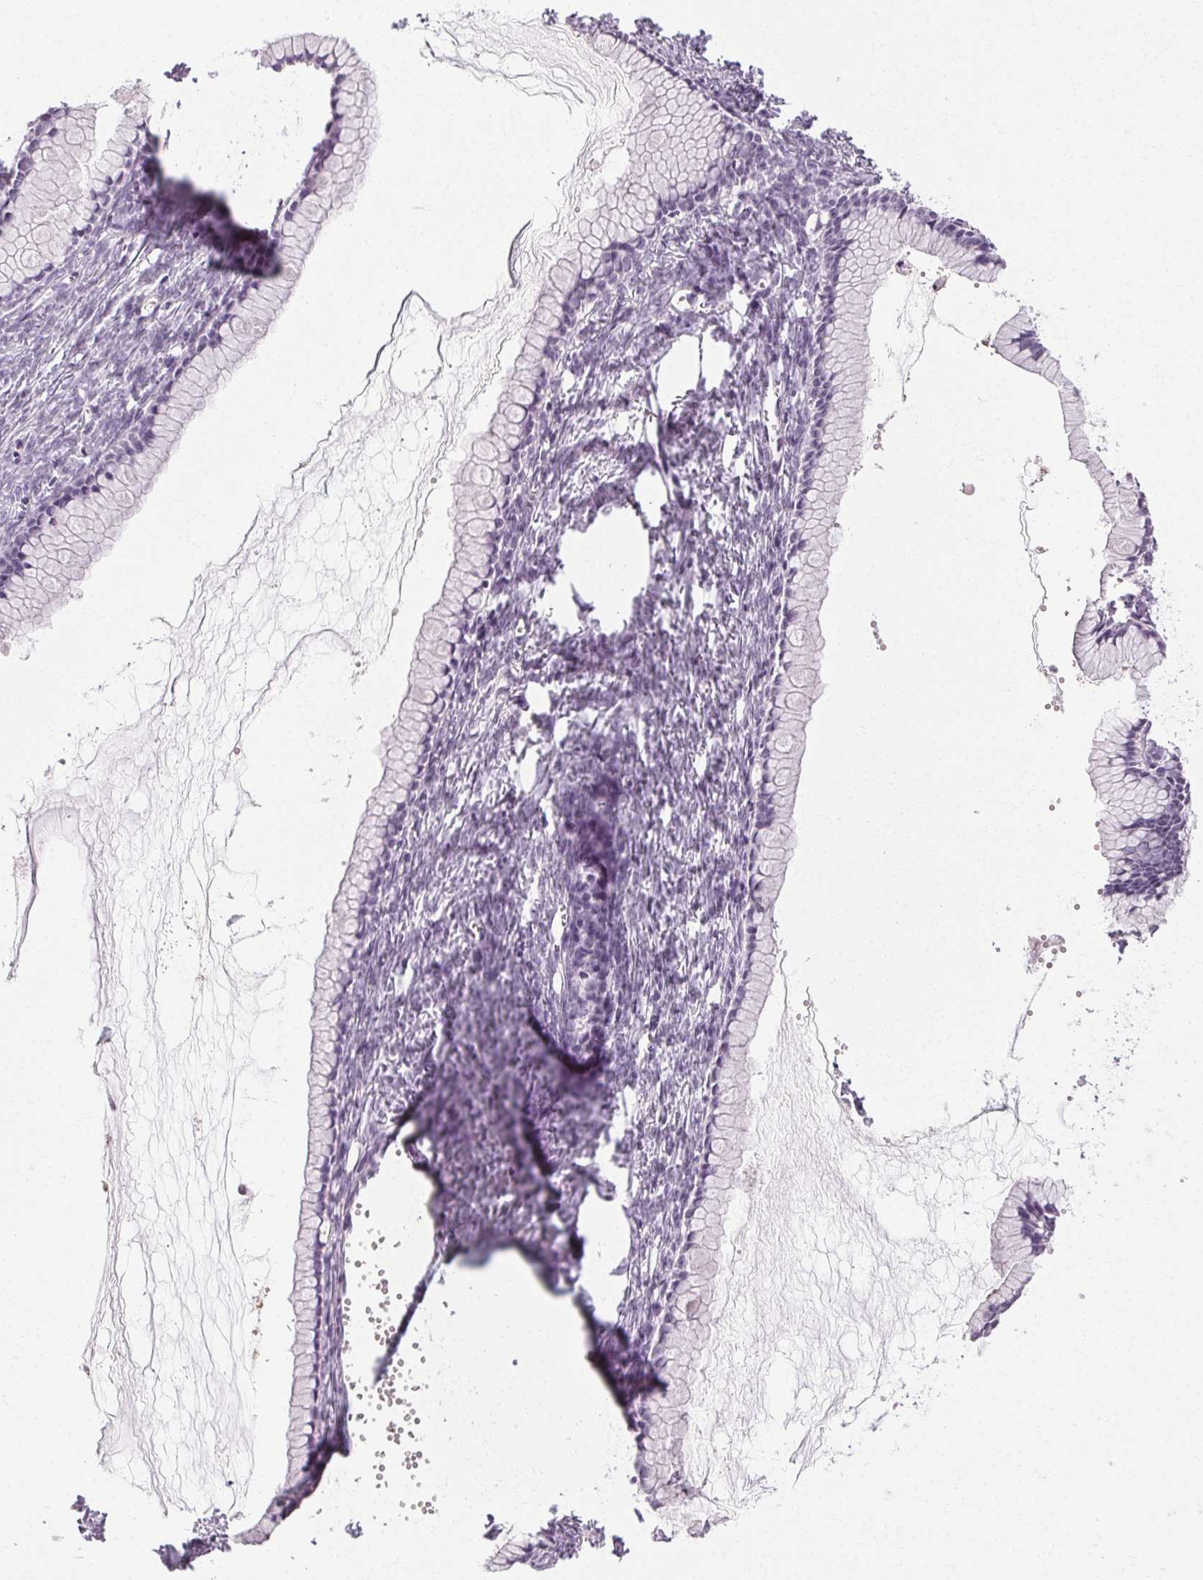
{"staining": {"intensity": "negative", "quantity": "none", "location": "none"}, "tissue": "ovarian cancer", "cell_type": "Tumor cells", "image_type": "cancer", "snomed": [{"axis": "morphology", "description": "Cystadenocarcinoma, mucinous, NOS"}, {"axis": "topography", "description": "Ovary"}], "caption": "Immunohistochemical staining of mucinous cystadenocarcinoma (ovarian) demonstrates no significant expression in tumor cells.", "gene": "POMC", "patient": {"sex": "female", "age": 41}}